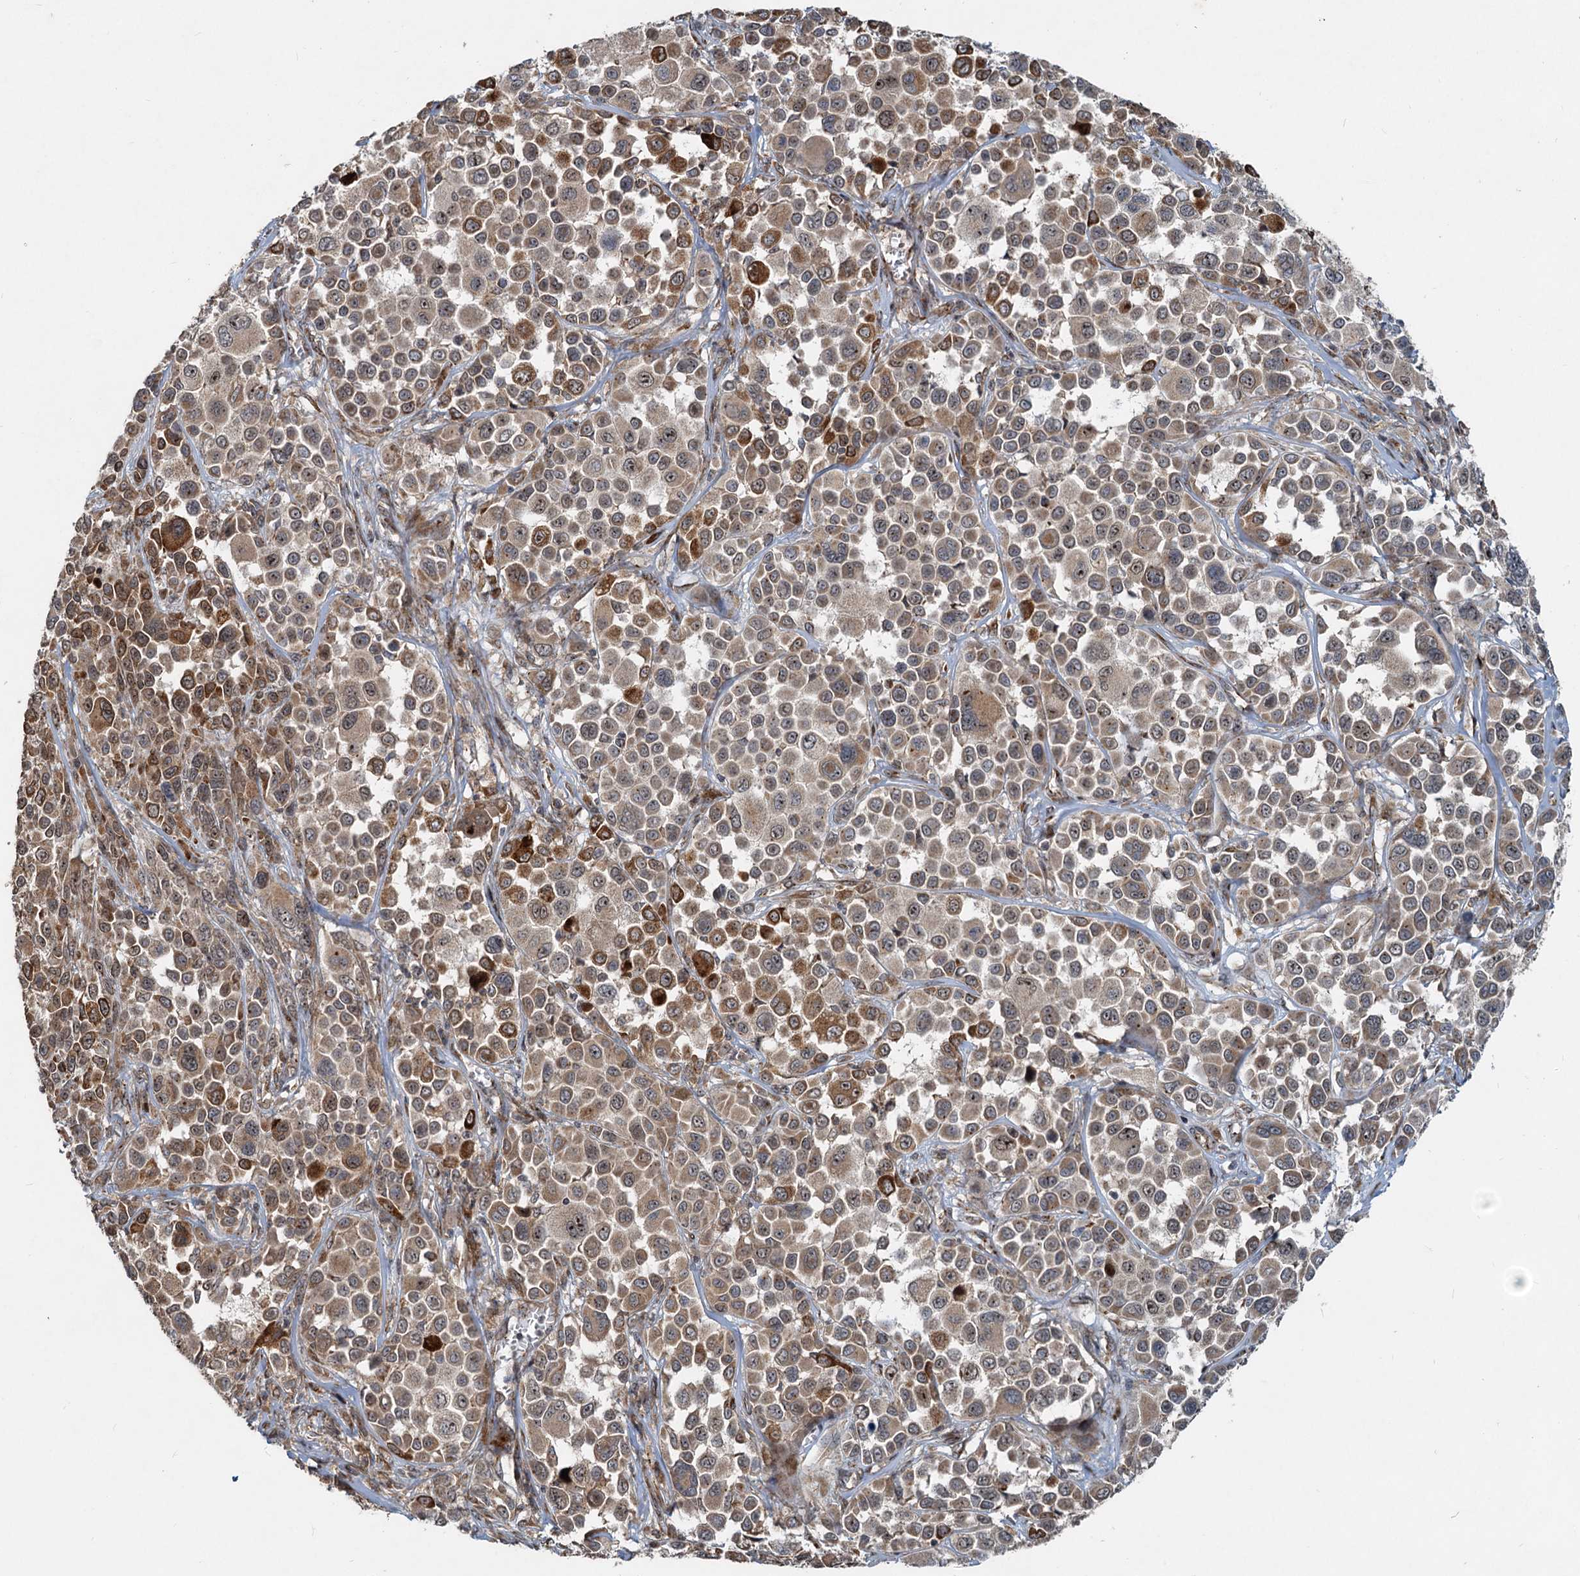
{"staining": {"intensity": "moderate", "quantity": "25%-75%", "location": "cytoplasmic/membranous"}, "tissue": "melanoma", "cell_type": "Tumor cells", "image_type": "cancer", "snomed": [{"axis": "morphology", "description": "Malignant melanoma, NOS"}, {"axis": "topography", "description": "Skin of trunk"}], "caption": "Moderate cytoplasmic/membranous positivity is appreciated in approximately 25%-75% of tumor cells in melanoma.", "gene": "CEP68", "patient": {"sex": "male", "age": 71}}